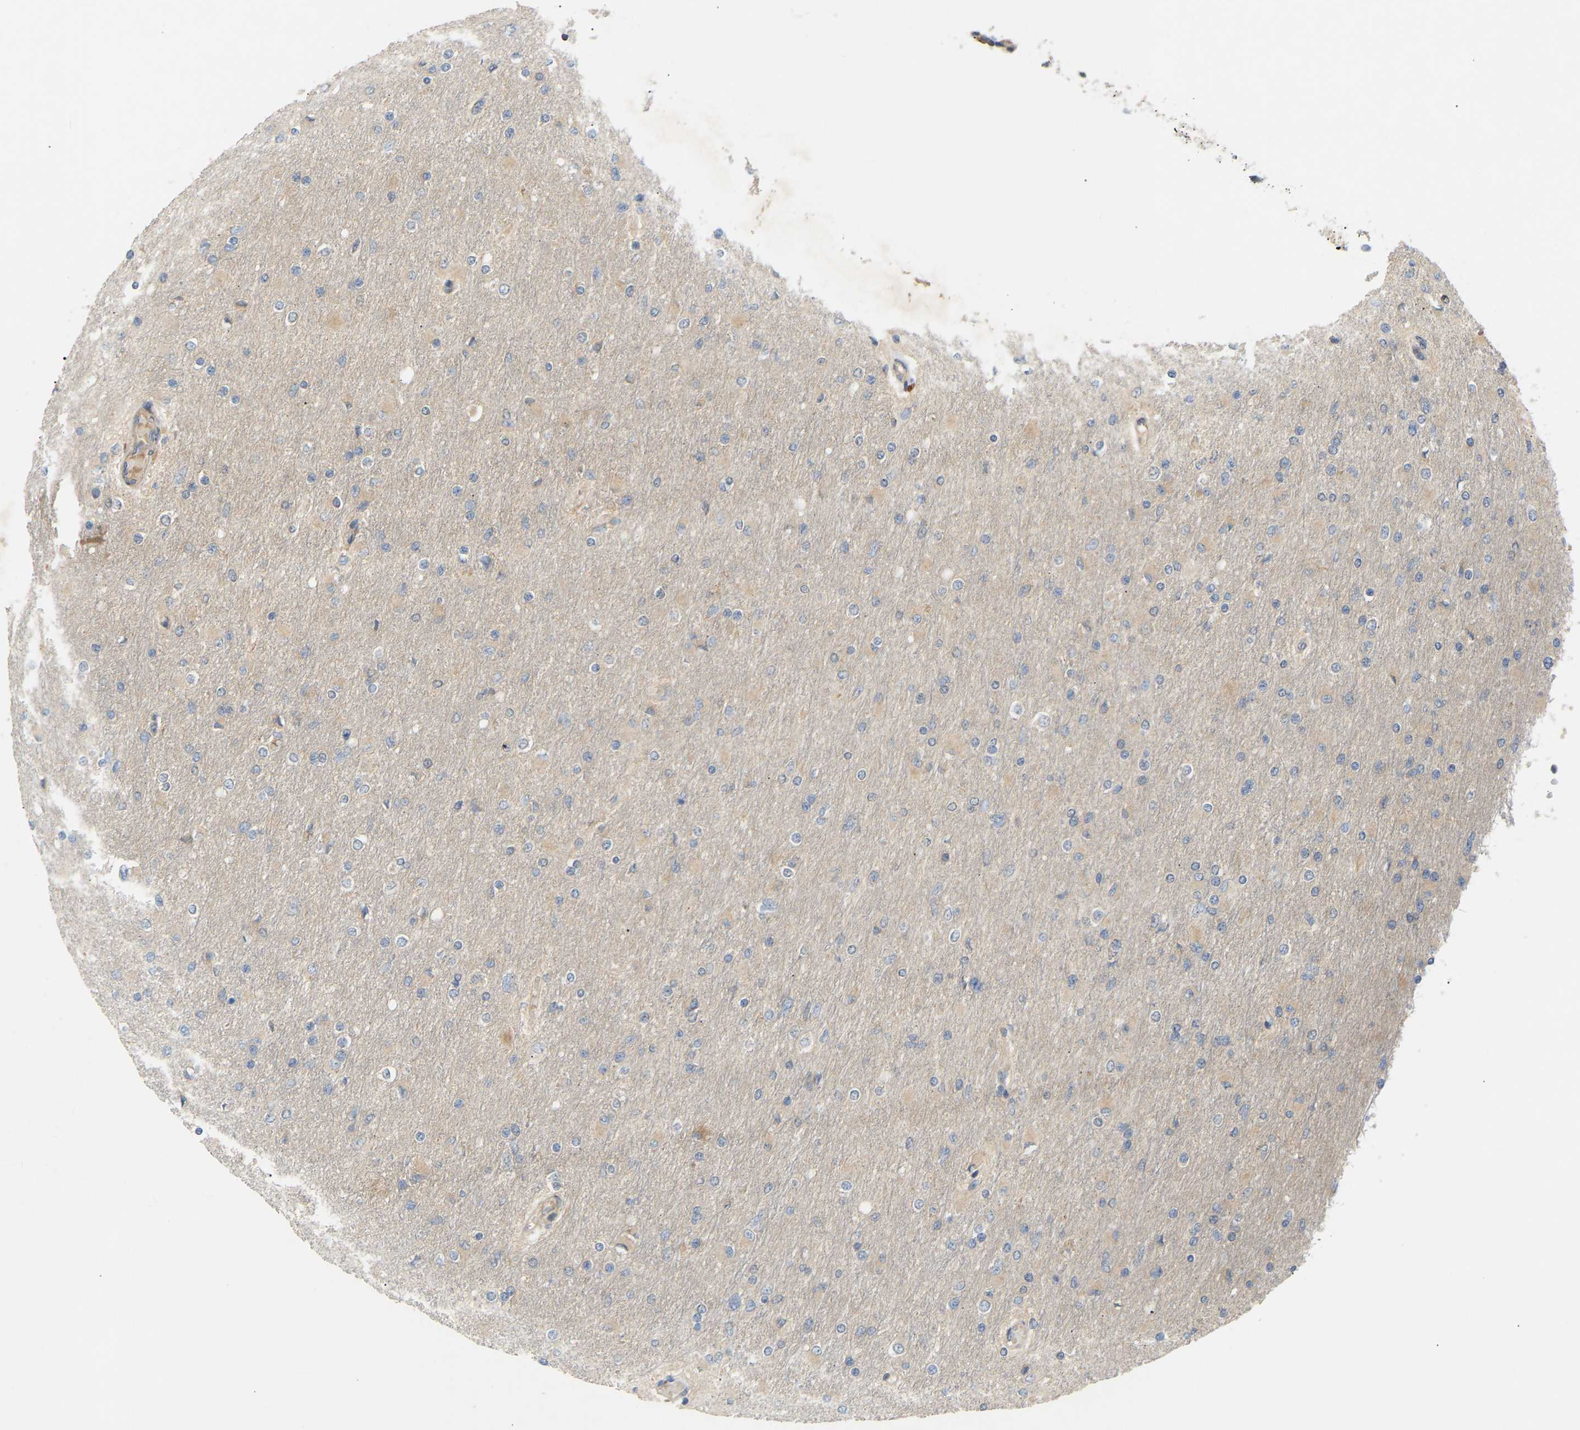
{"staining": {"intensity": "weak", "quantity": "<25%", "location": "cytoplasmic/membranous"}, "tissue": "glioma", "cell_type": "Tumor cells", "image_type": "cancer", "snomed": [{"axis": "morphology", "description": "Glioma, malignant, High grade"}, {"axis": "topography", "description": "Cerebral cortex"}], "caption": "An immunohistochemistry (IHC) histopathology image of glioma is shown. There is no staining in tumor cells of glioma.", "gene": "PTCD1", "patient": {"sex": "female", "age": 36}}